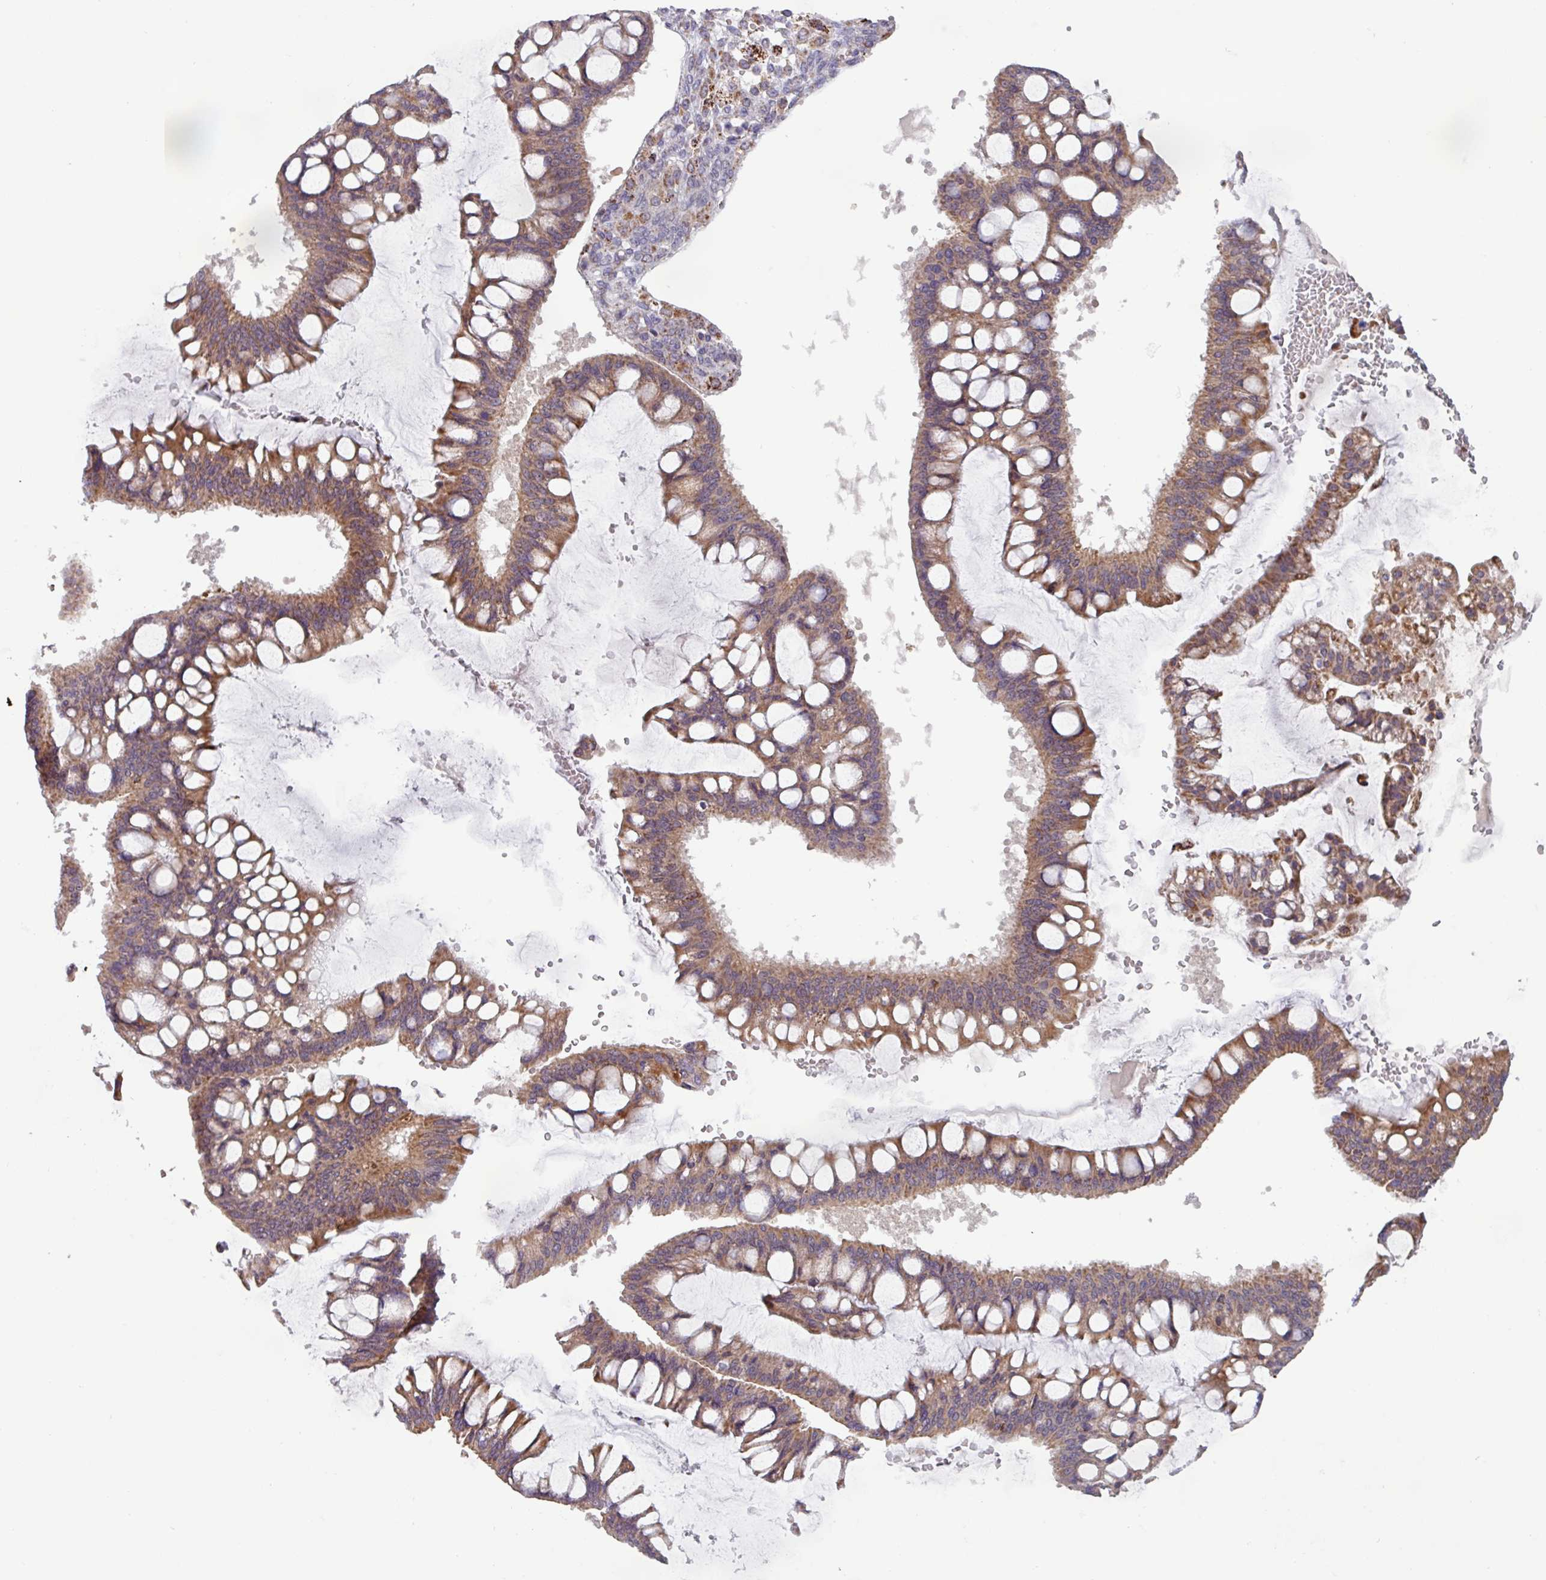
{"staining": {"intensity": "moderate", "quantity": ">75%", "location": "cytoplasmic/membranous"}, "tissue": "ovarian cancer", "cell_type": "Tumor cells", "image_type": "cancer", "snomed": [{"axis": "morphology", "description": "Cystadenocarcinoma, mucinous, NOS"}, {"axis": "topography", "description": "Ovary"}], "caption": "Tumor cells demonstrate medium levels of moderate cytoplasmic/membranous positivity in about >75% of cells in ovarian cancer (mucinous cystadenocarcinoma).", "gene": "AKIRIN1", "patient": {"sex": "female", "age": 73}}